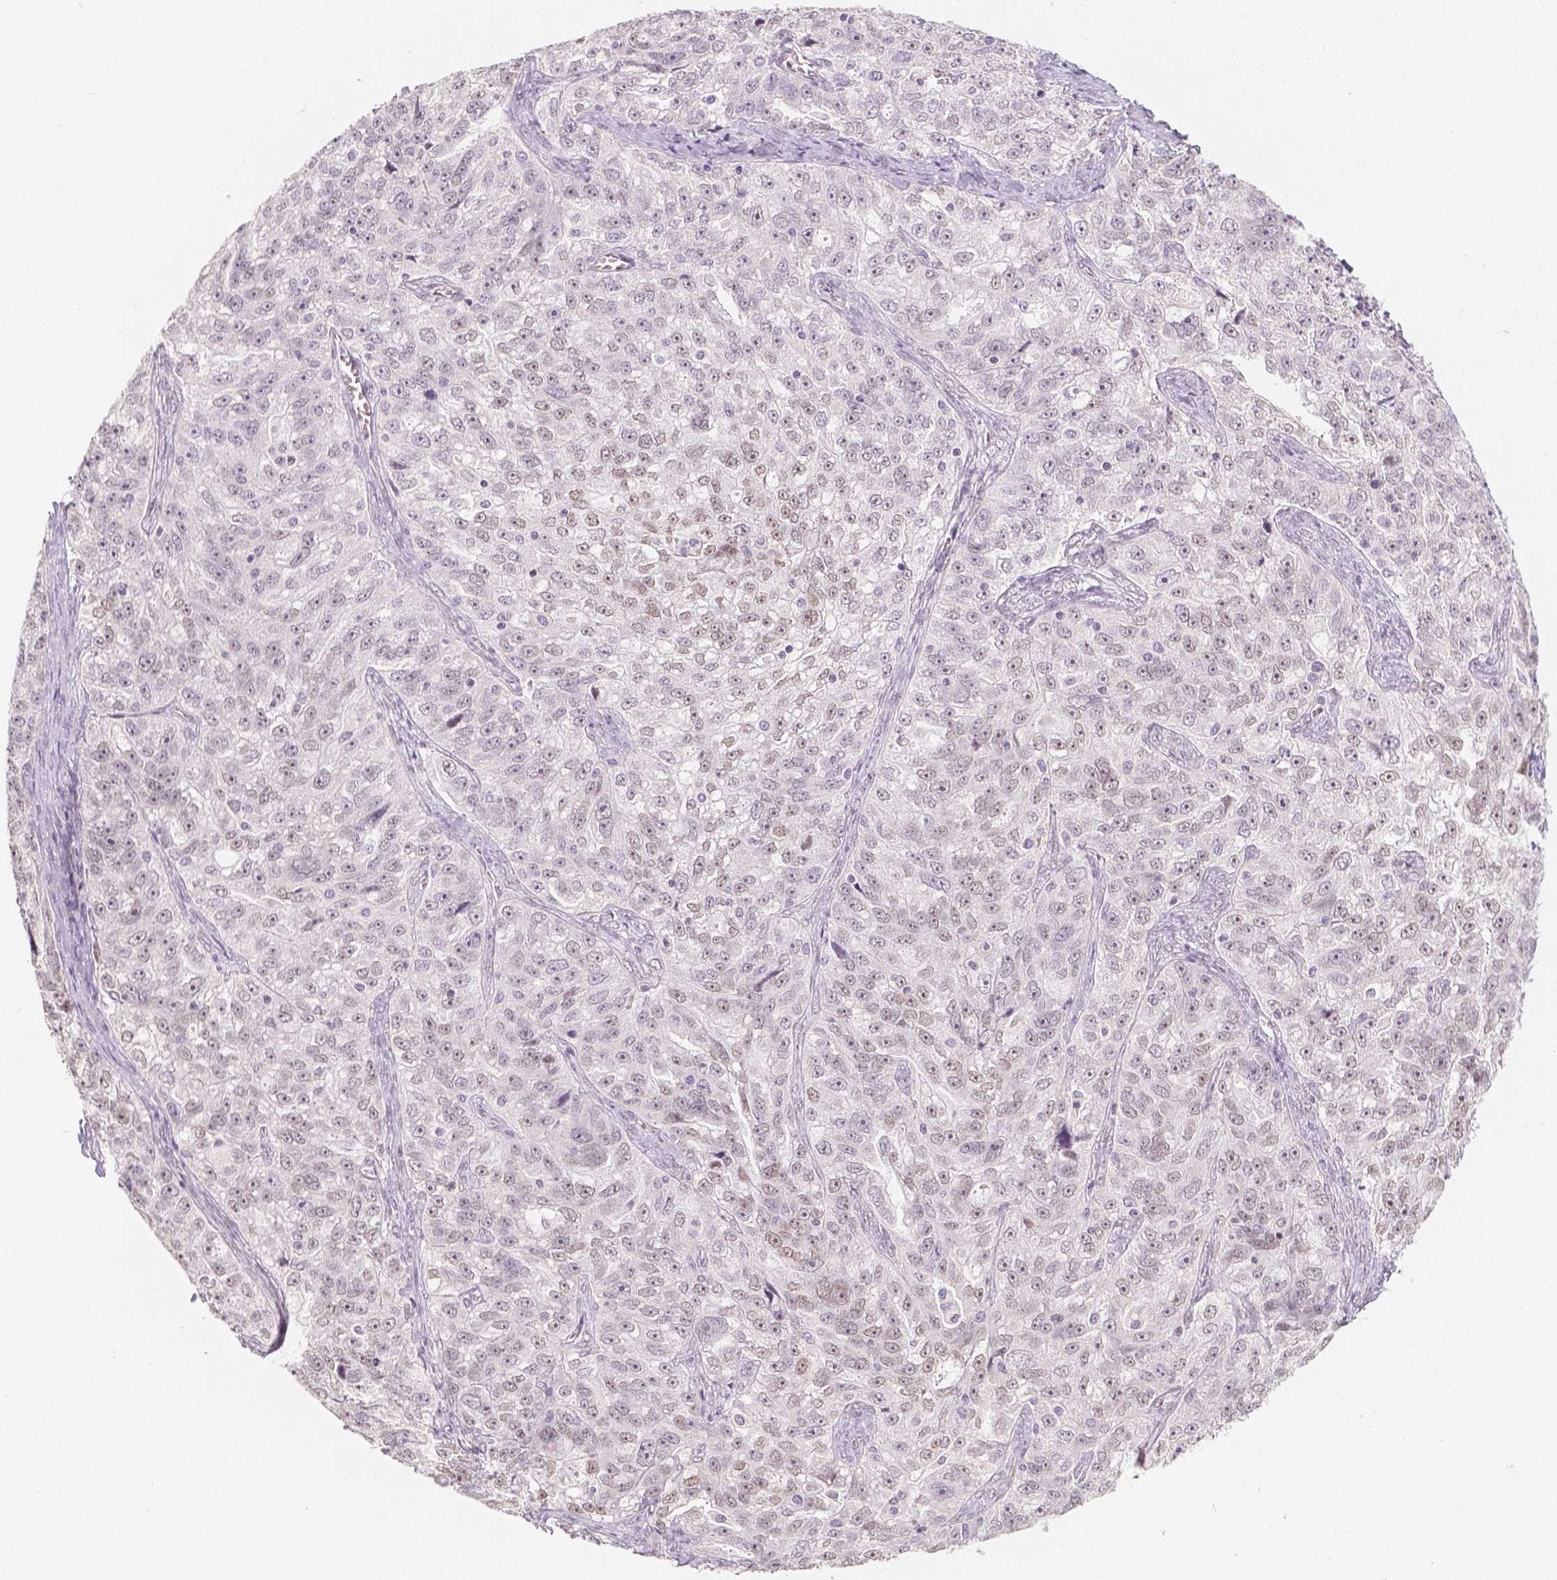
{"staining": {"intensity": "weak", "quantity": "25%-75%", "location": "nuclear"}, "tissue": "ovarian cancer", "cell_type": "Tumor cells", "image_type": "cancer", "snomed": [{"axis": "morphology", "description": "Cystadenocarcinoma, serous, NOS"}, {"axis": "topography", "description": "Ovary"}], "caption": "Immunohistochemical staining of ovarian cancer exhibits weak nuclear protein expression in approximately 25%-75% of tumor cells. The protein is stained brown, and the nuclei are stained in blue (DAB IHC with brightfield microscopy, high magnification).", "gene": "KDM5B", "patient": {"sex": "female", "age": 51}}